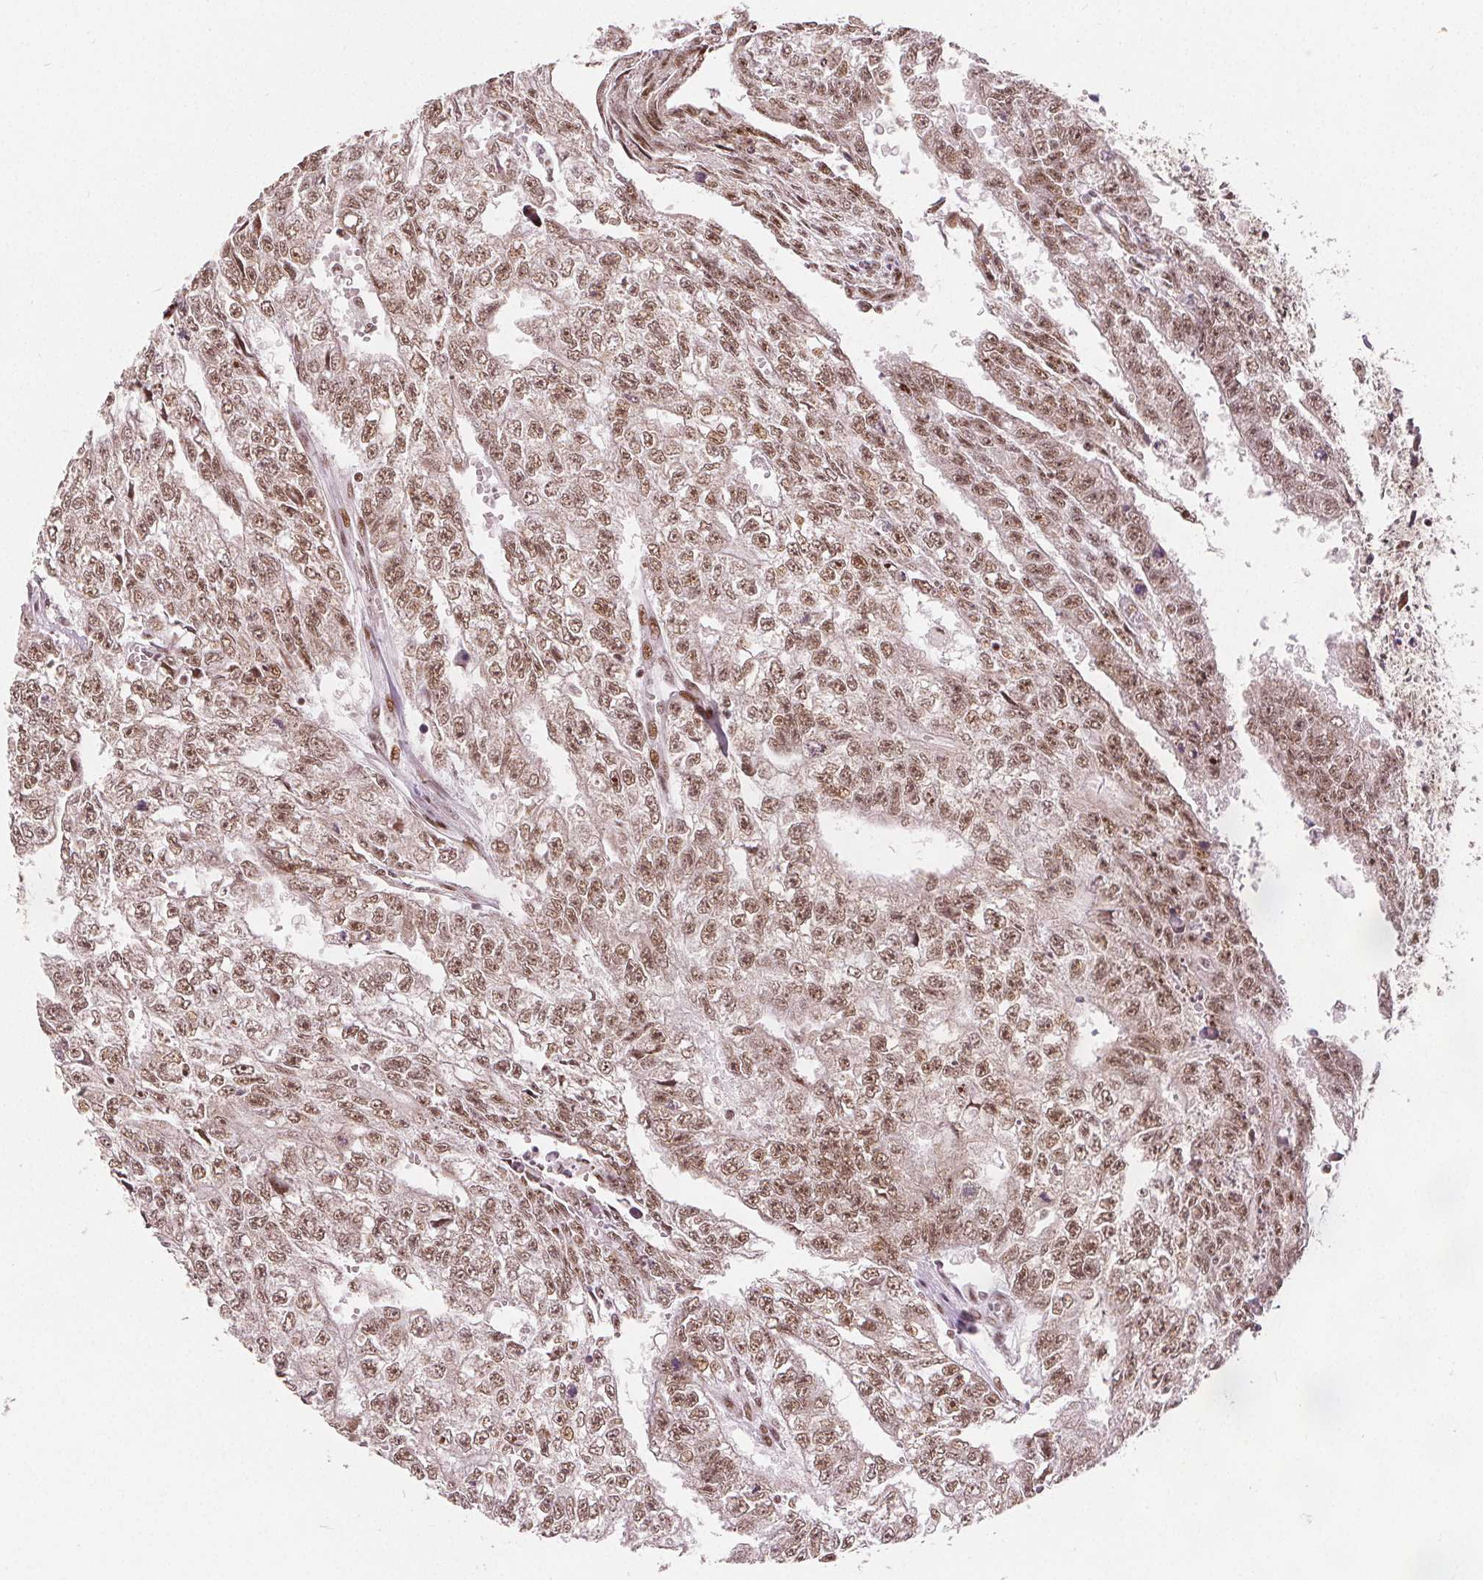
{"staining": {"intensity": "moderate", "quantity": ">75%", "location": "nuclear"}, "tissue": "testis cancer", "cell_type": "Tumor cells", "image_type": "cancer", "snomed": [{"axis": "morphology", "description": "Carcinoma, Embryonal, NOS"}, {"axis": "morphology", "description": "Teratoma, malignant, NOS"}, {"axis": "topography", "description": "Testis"}], "caption": "Immunohistochemistry photomicrograph of neoplastic tissue: human testis cancer (malignant teratoma) stained using immunohistochemistry exhibits medium levels of moderate protein expression localized specifically in the nuclear of tumor cells, appearing as a nuclear brown color.", "gene": "ZNF703", "patient": {"sex": "male", "age": 24}}